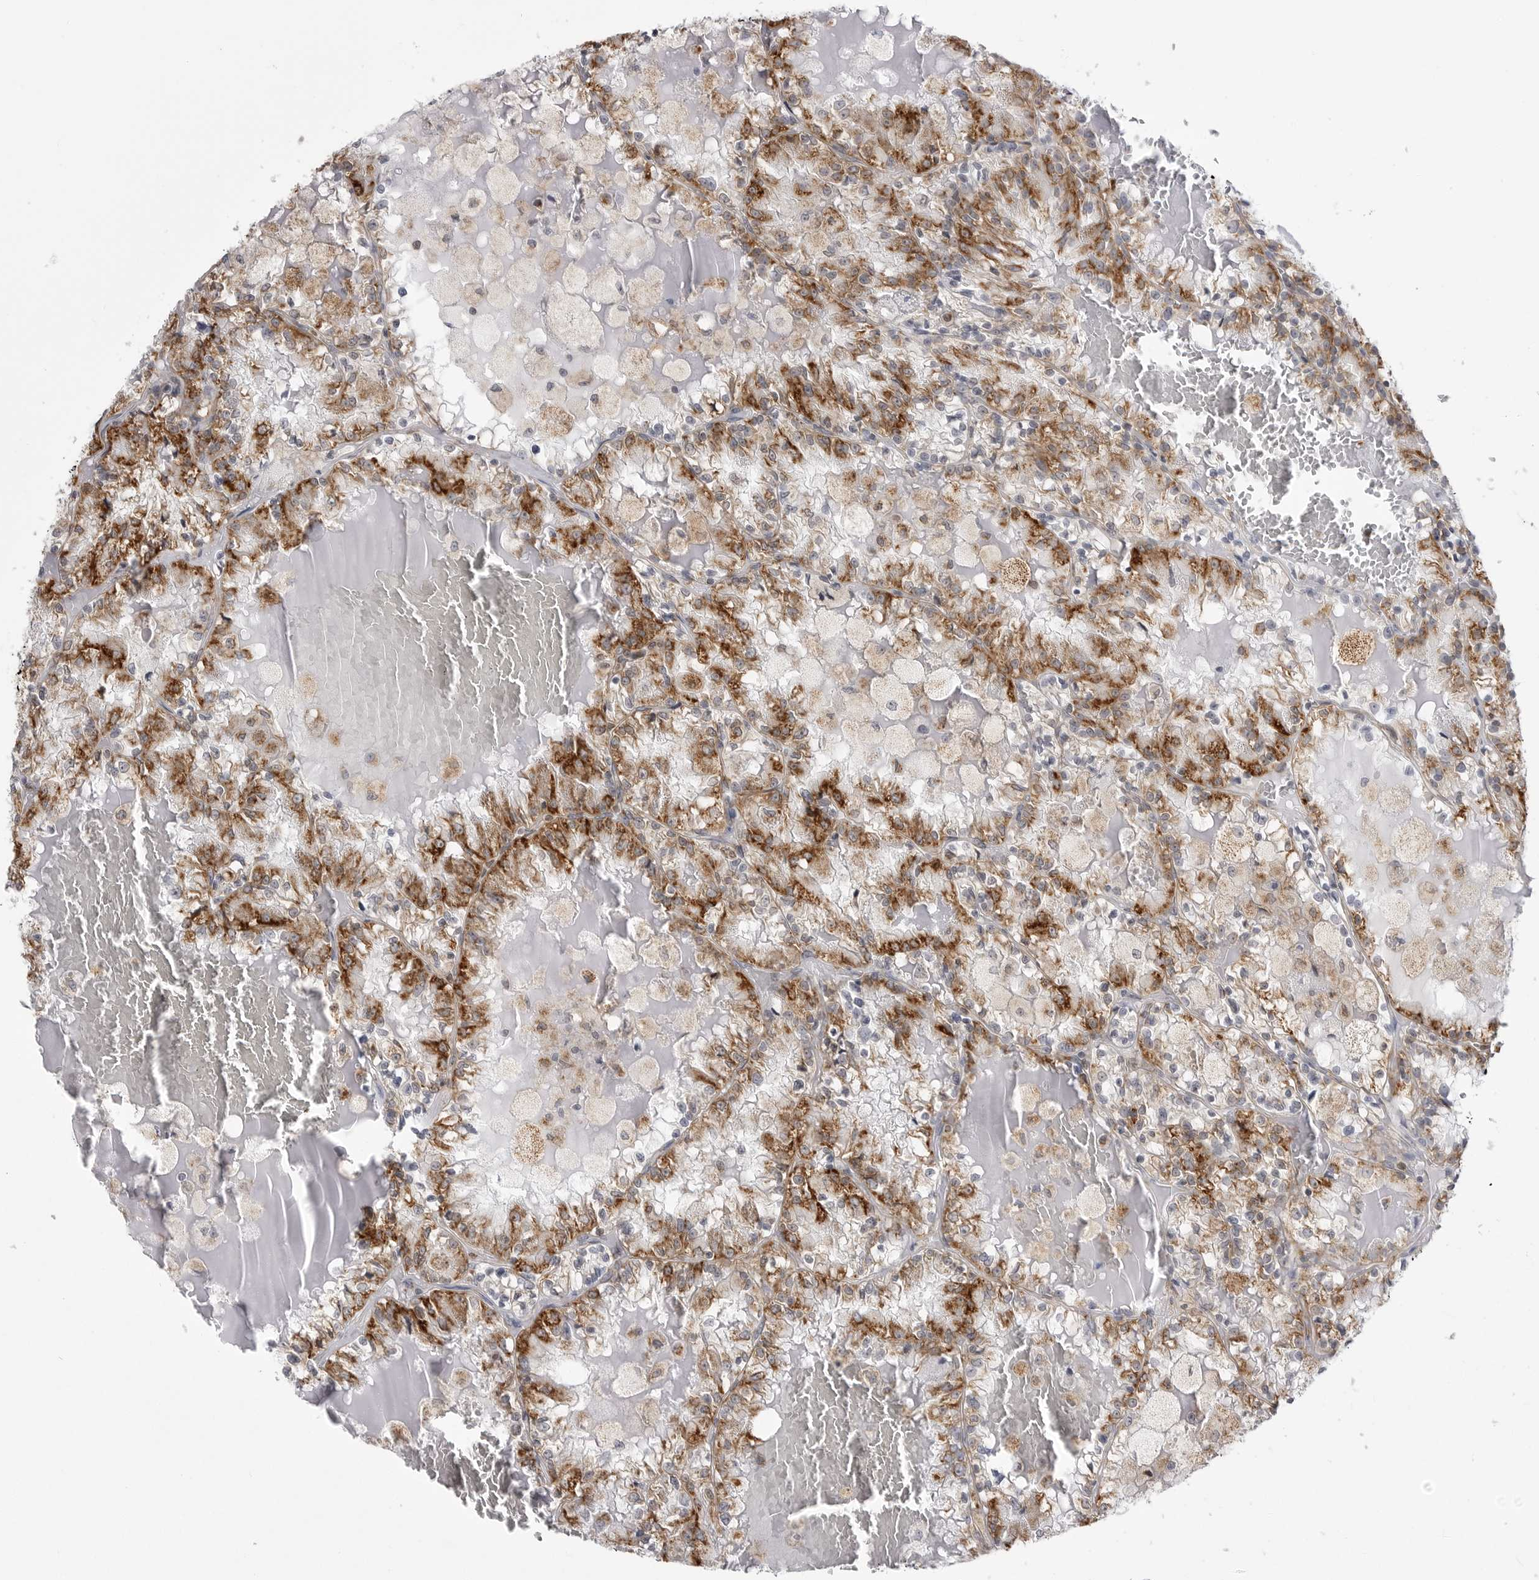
{"staining": {"intensity": "moderate", "quantity": ">75%", "location": "cytoplasmic/membranous"}, "tissue": "renal cancer", "cell_type": "Tumor cells", "image_type": "cancer", "snomed": [{"axis": "morphology", "description": "Adenocarcinoma, NOS"}, {"axis": "topography", "description": "Kidney"}], "caption": "IHC (DAB (3,3'-diaminobenzidine)) staining of adenocarcinoma (renal) exhibits moderate cytoplasmic/membranous protein positivity in approximately >75% of tumor cells.", "gene": "FH", "patient": {"sex": "female", "age": 56}}